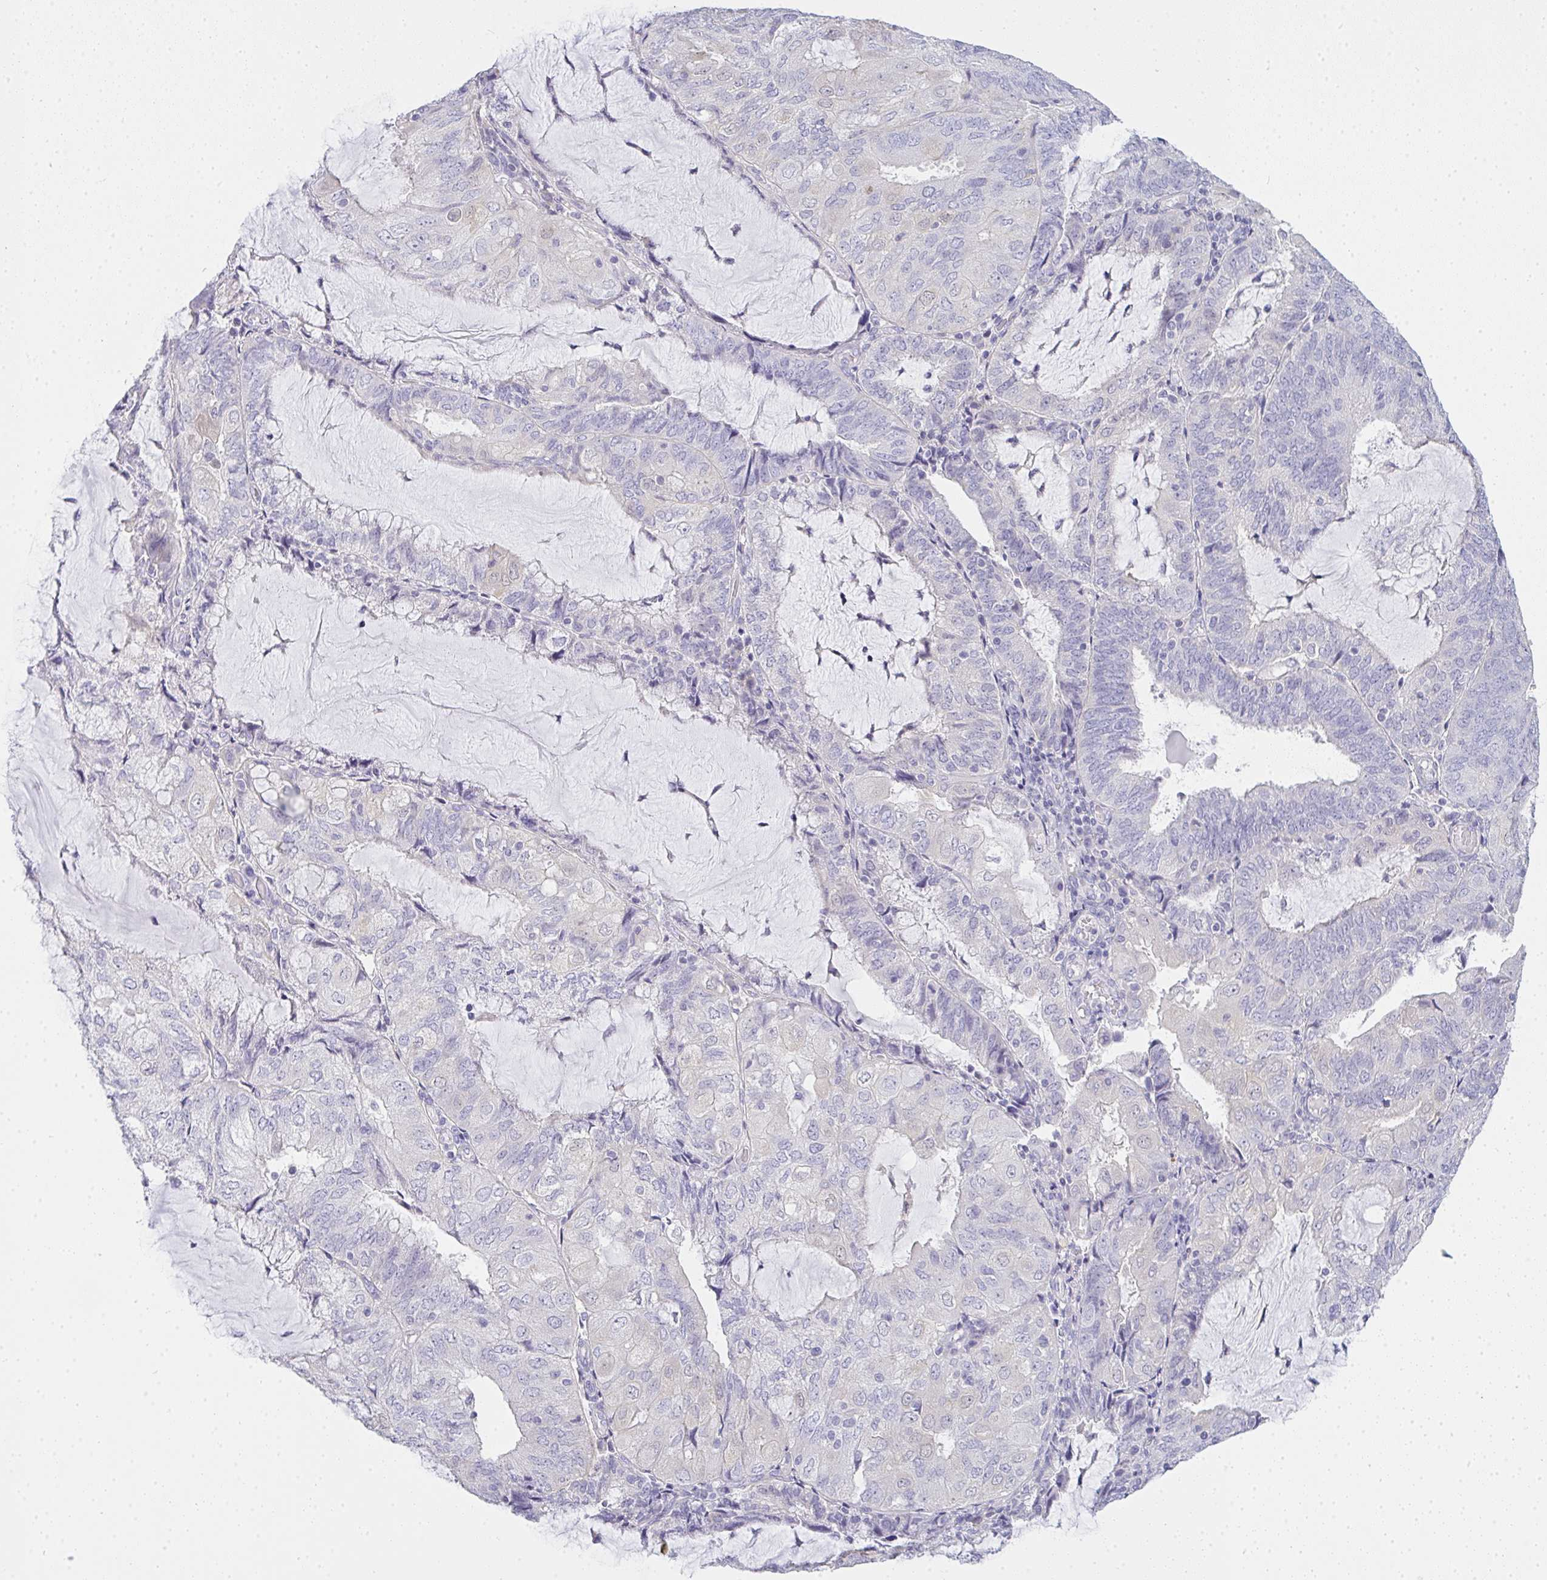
{"staining": {"intensity": "negative", "quantity": "none", "location": "none"}, "tissue": "endometrial cancer", "cell_type": "Tumor cells", "image_type": "cancer", "snomed": [{"axis": "morphology", "description": "Adenocarcinoma, NOS"}, {"axis": "topography", "description": "Endometrium"}], "caption": "This is an immunohistochemistry photomicrograph of adenocarcinoma (endometrial). There is no expression in tumor cells.", "gene": "GSDMB", "patient": {"sex": "female", "age": 81}}